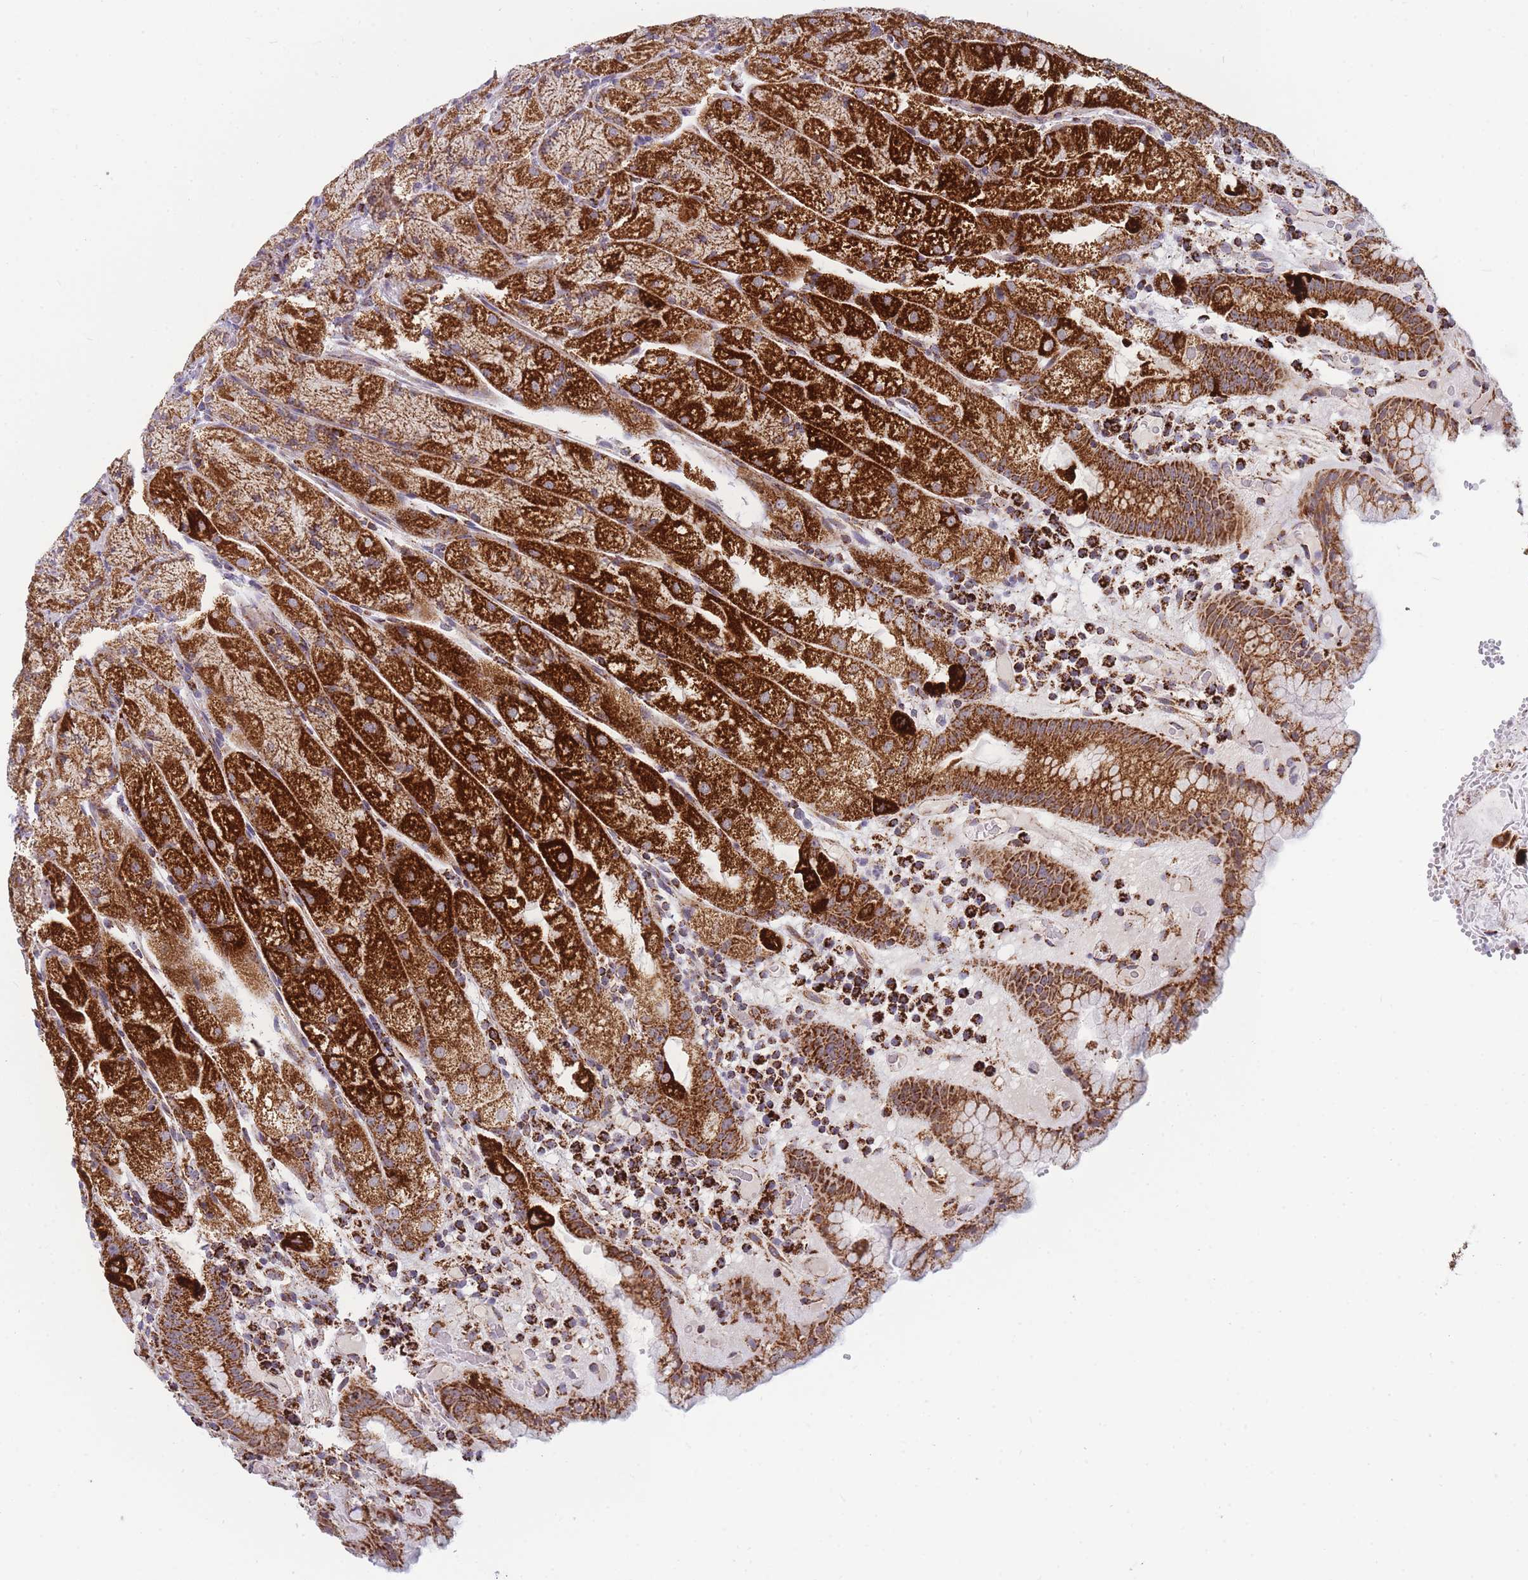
{"staining": {"intensity": "strong", "quantity": ">75%", "location": "cytoplasmic/membranous"}, "tissue": "stomach", "cell_type": "Glandular cells", "image_type": "normal", "snomed": [{"axis": "morphology", "description": "Normal tissue, NOS"}, {"axis": "topography", "description": "Stomach, upper"}], "caption": "High-magnification brightfield microscopy of normal stomach stained with DAB (3,3'-diaminobenzidine) (brown) and counterstained with hematoxylin (blue). glandular cells exhibit strong cytoplasmic/membranous expression is identified in approximately>75% of cells. (DAB (3,3'-diaminobenzidine) = brown stain, brightfield microscopy at high magnification).", "gene": "DDX49", "patient": {"sex": "male", "age": 52}}